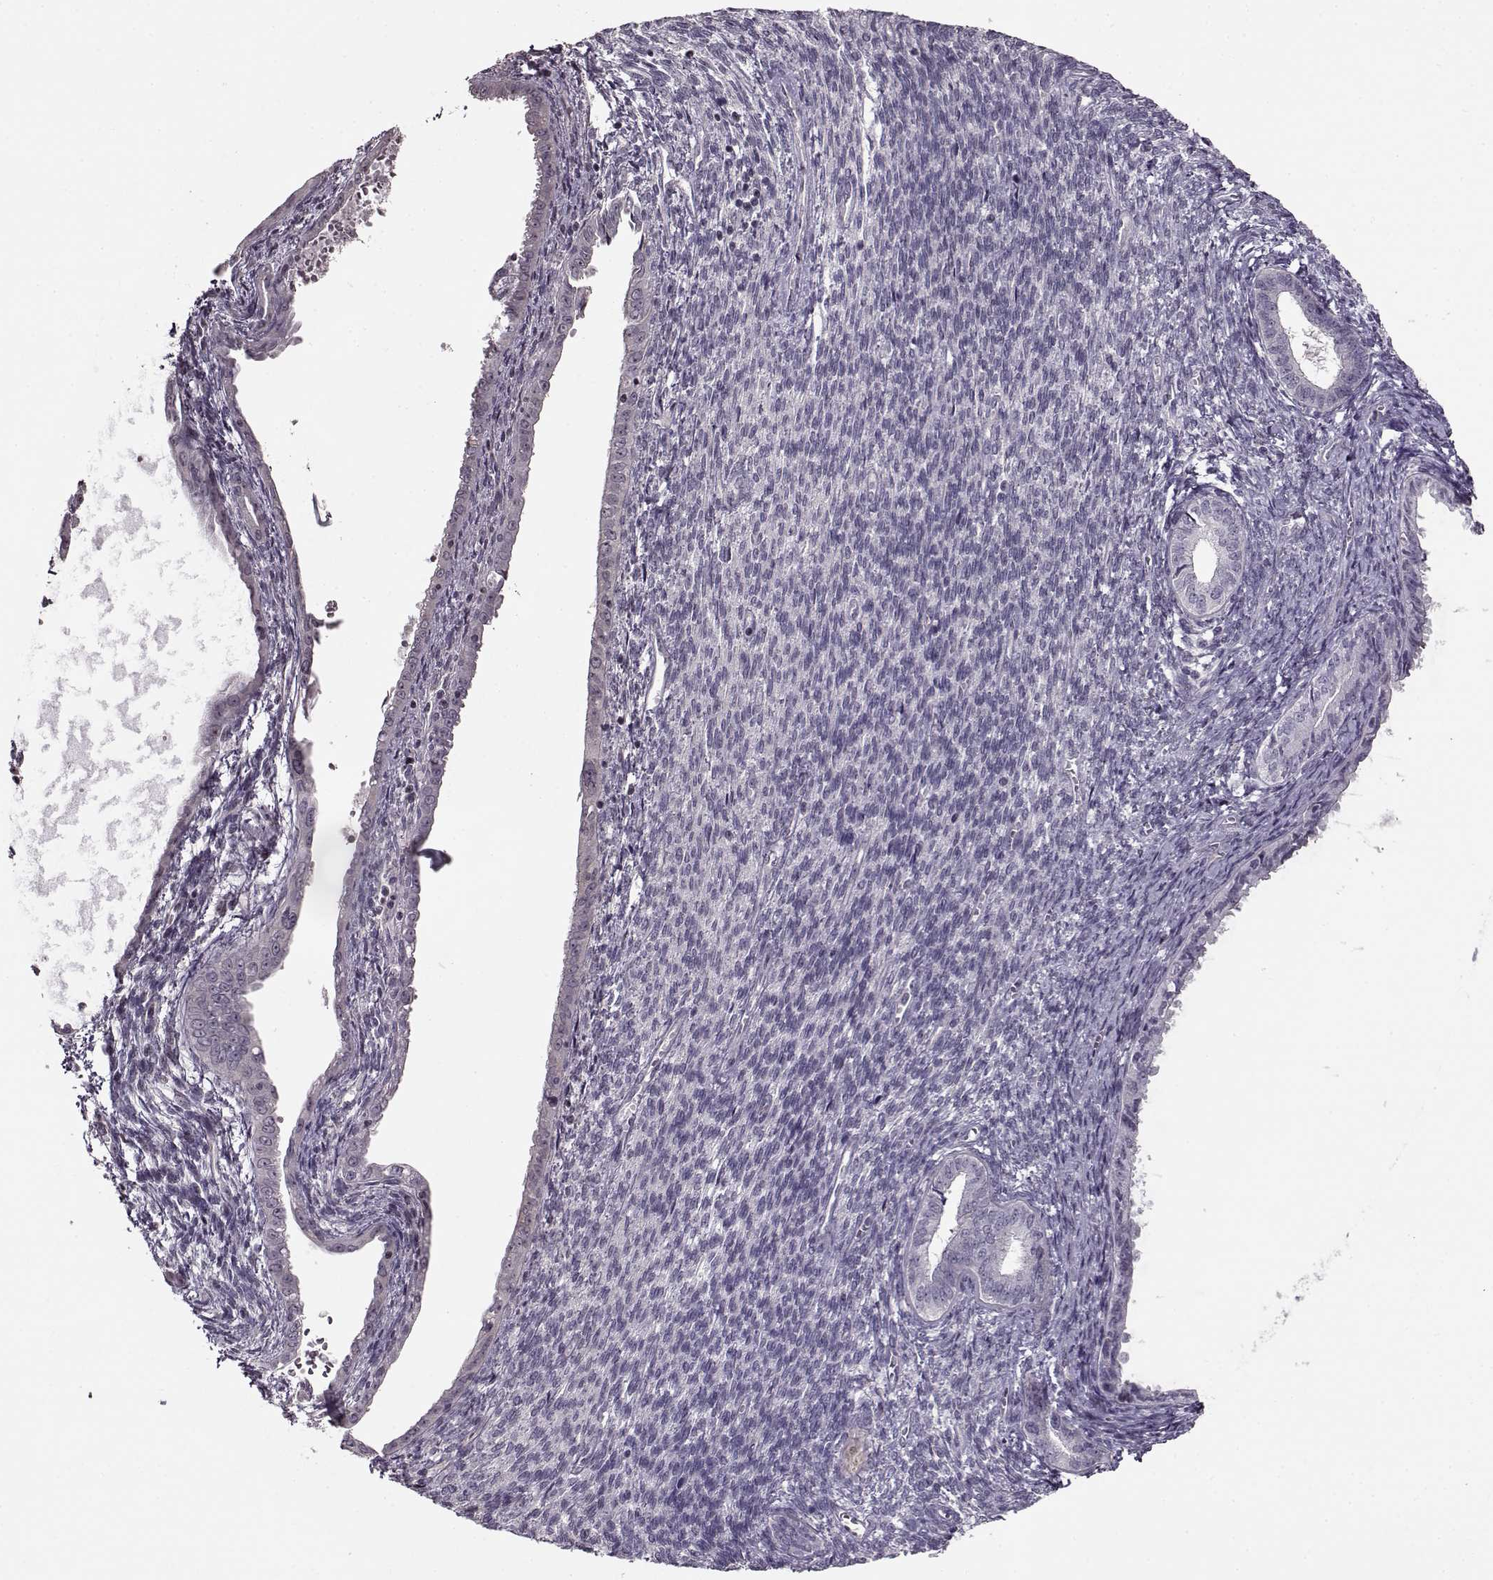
{"staining": {"intensity": "negative", "quantity": "none", "location": "none"}, "tissue": "endometrial cancer", "cell_type": "Tumor cells", "image_type": "cancer", "snomed": [{"axis": "morphology", "description": "Adenocarcinoma, NOS"}, {"axis": "topography", "description": "Endometrium"}], "caption": "Protein analysis of endometrial cancer displays no significant positivity in tumor cells. (IHC, brightfield microscopy, high magnification).", "gene": "FSHB", "patient": {"sex": "female", "age": 86}}